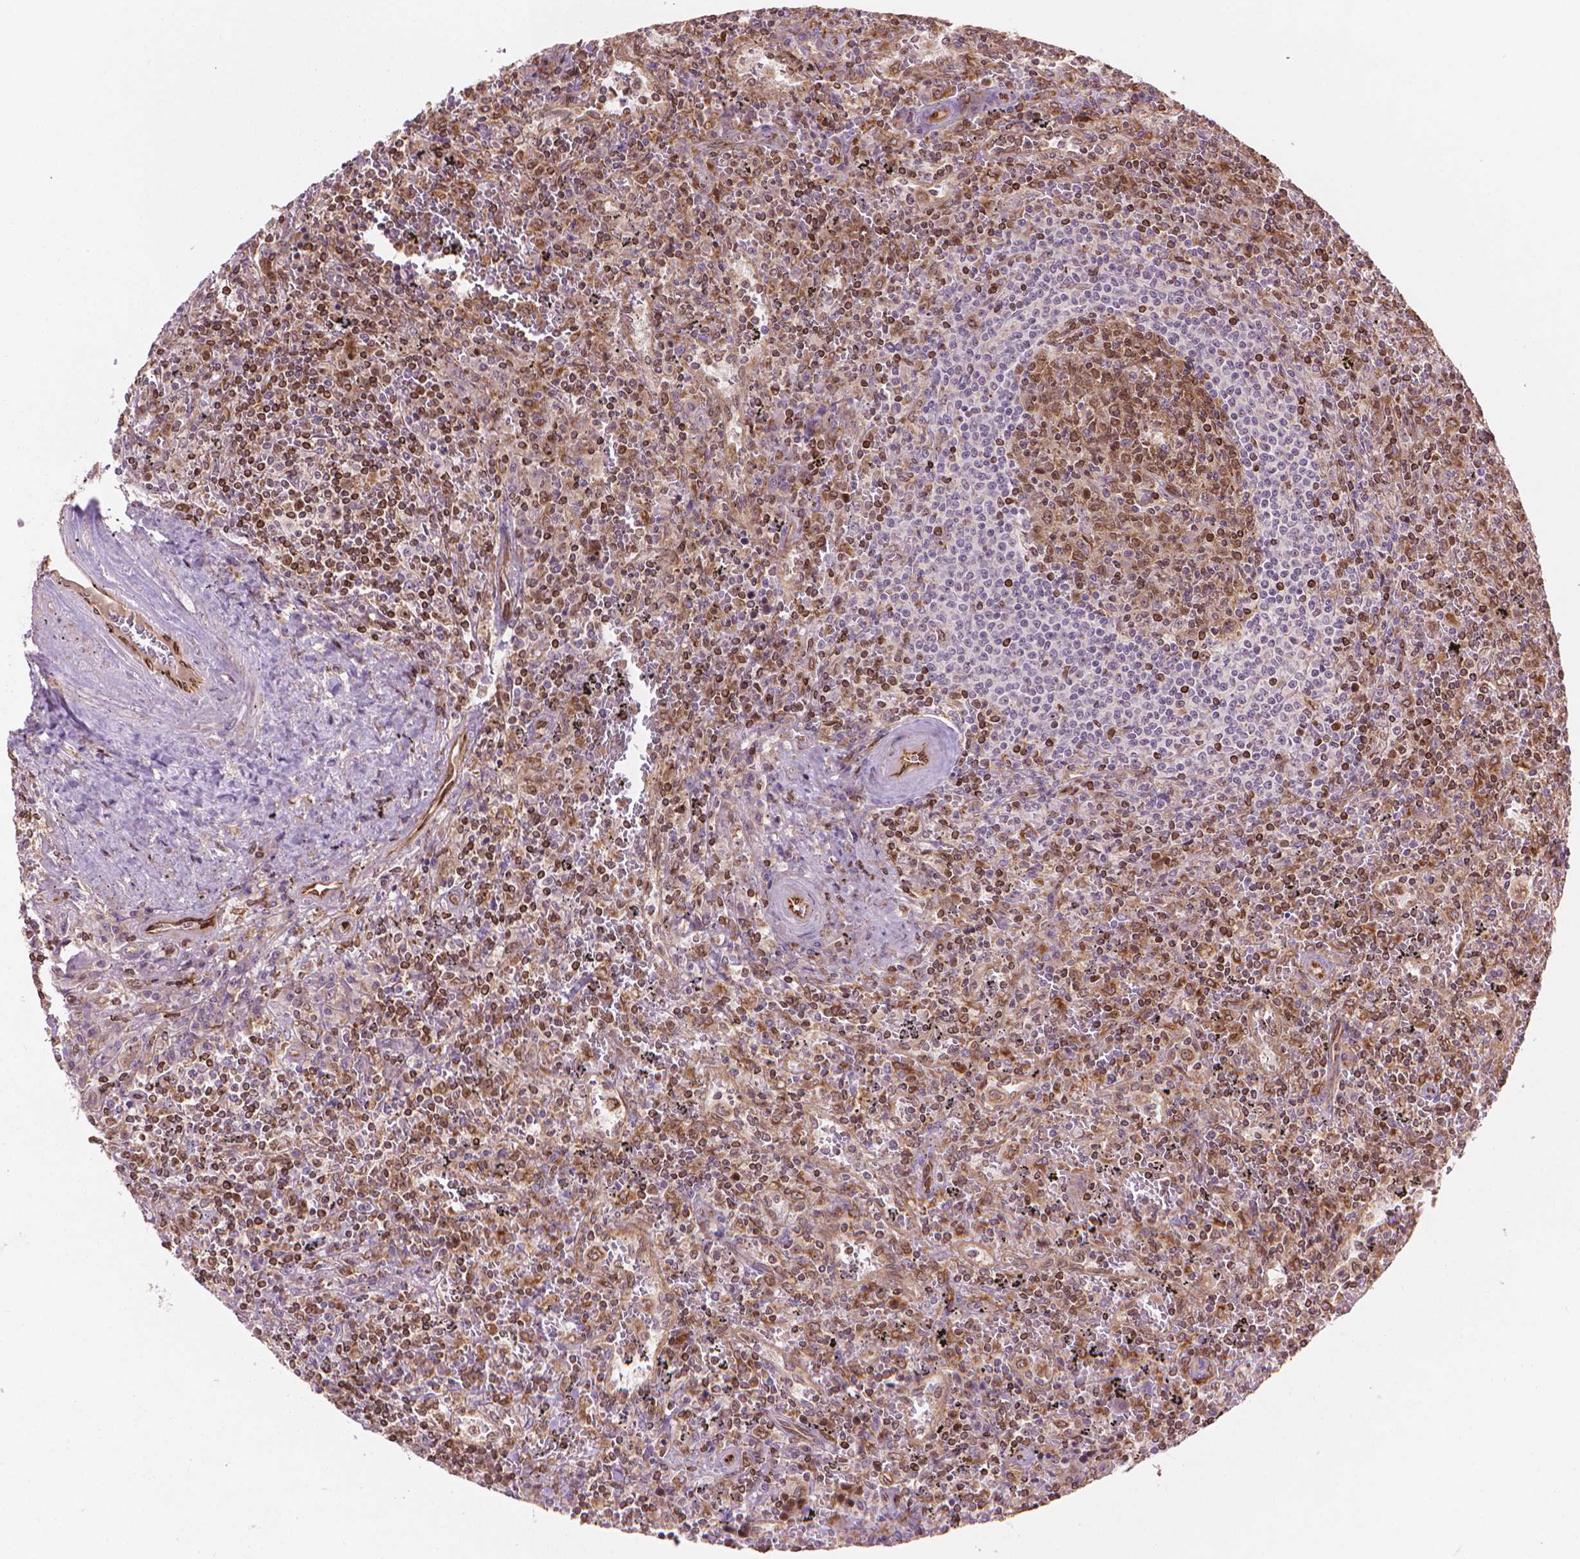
{"staining": {"intensity": "moderate", "quantity": ">75%", "location": "cytoplasmic/membranous,nuclear"}, "tissue": "lymphoma", "cell_type": "Tumor cells", "image_type": "cancer", "snomed": [{"axis": "morphology", "description": "Malignant lymphoma, non-Hodgkin's type, Low grade"}, {"axis": "topography", "description": "Spleen"}], "caption": "Malignant lymphoma, non-Hodgkin's type (low-grade) stained with immunohistochemistry (IHC) shows moderate cytoplasmic/membranous and nuclear expression in approximately >75% of tumor cells.", "gene": "SMC2", "patient": {"sex": "male", "age": 62}}